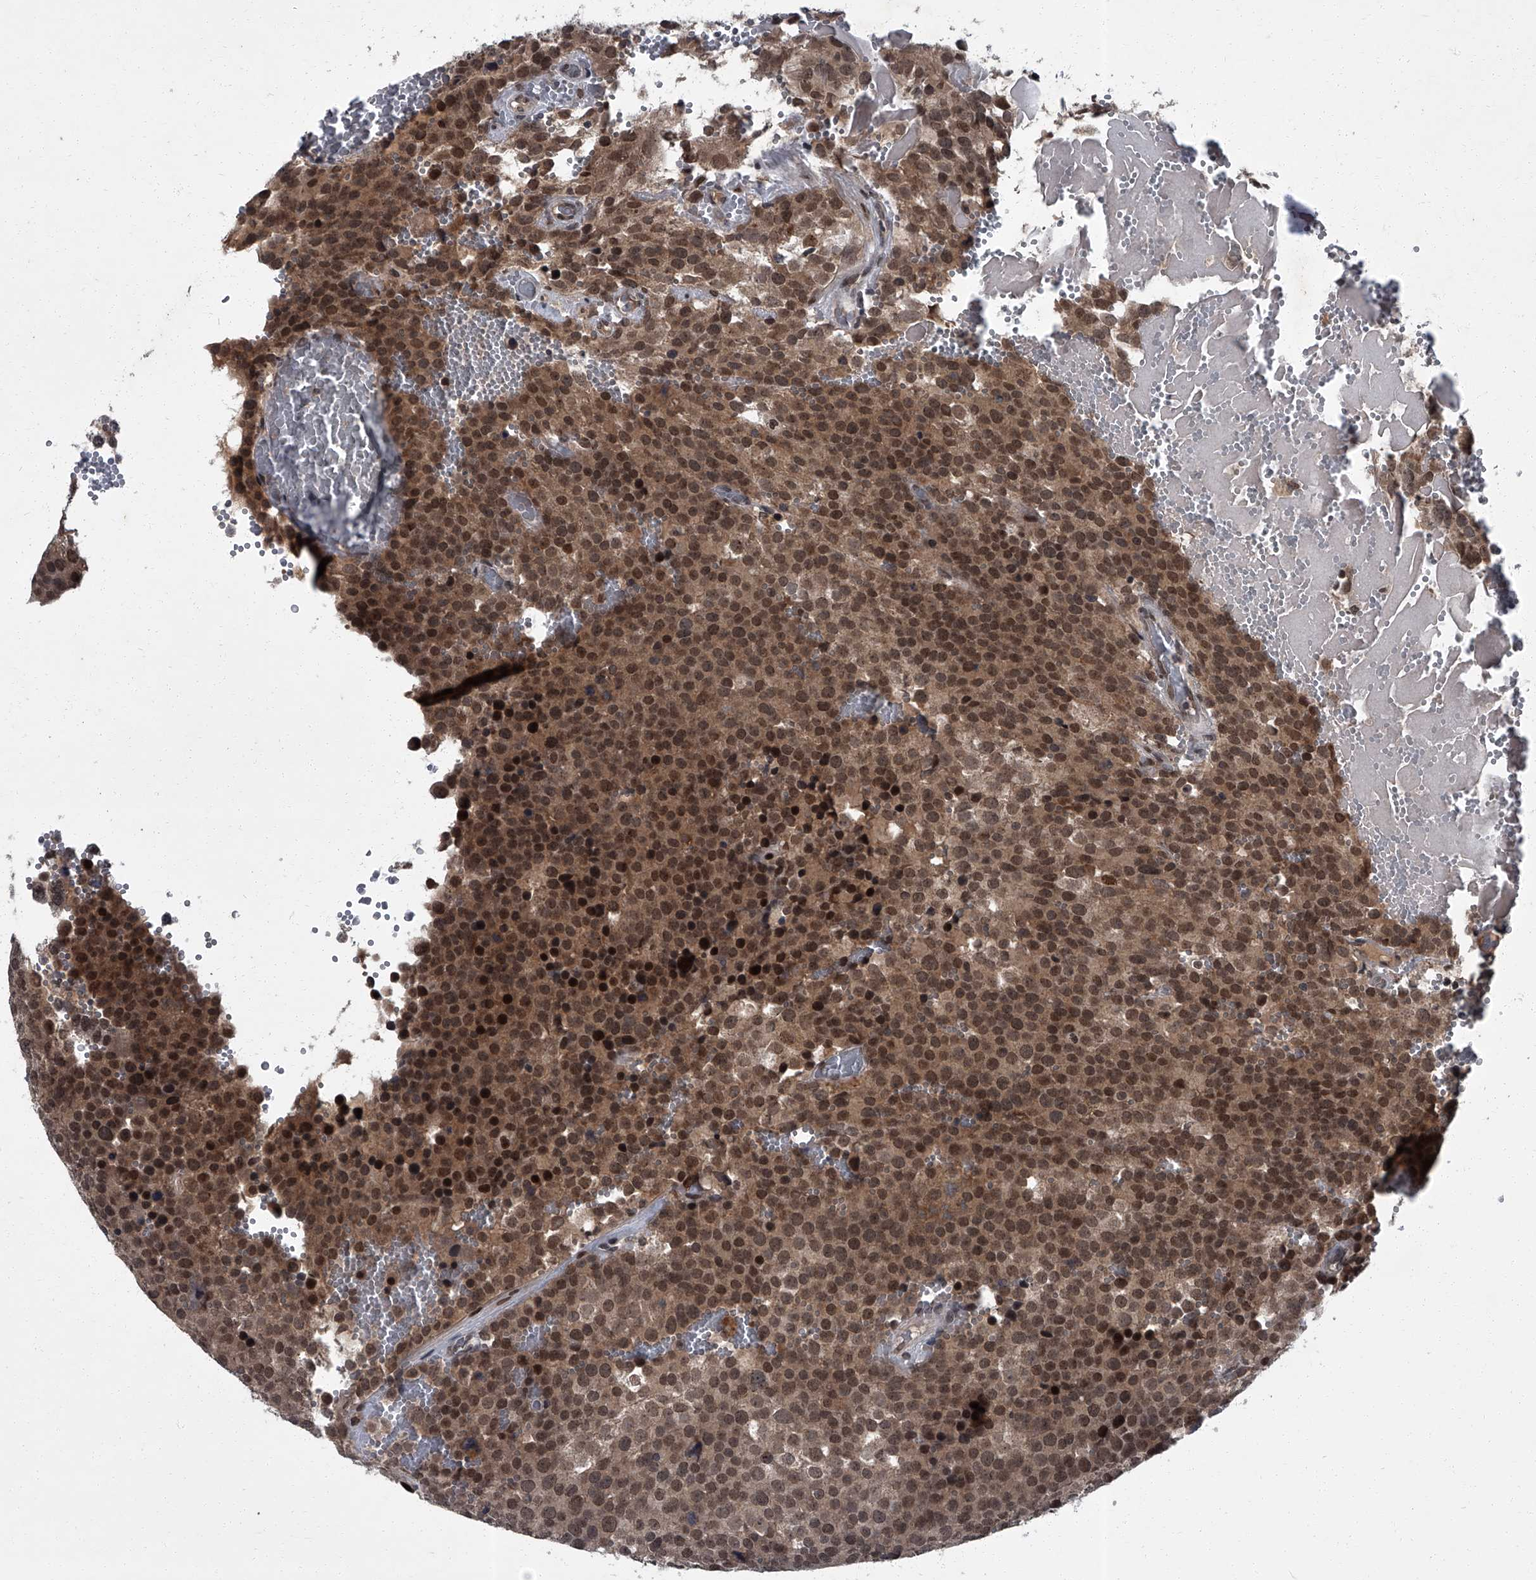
{"staining": {"intensity": "moderate", "quantity": ">75%", "location": "nuclear"}, "tissue": "testis cancer", "cell_type": "Tumor cells", "image_type": "cancer", "snomed": [{"axis": "morphology", "description": "Seminoma, NOS"}, {"axis": "topography", "description": "Testis"}], "caption": "A micrograph showing moderate nuclear positivity in about >75% of tumor cells in testis cancer, as visualized by brown immunohistochemical staining.", "gene": "ZNF518B", "patient": {"sex": "male", "age": 71}}